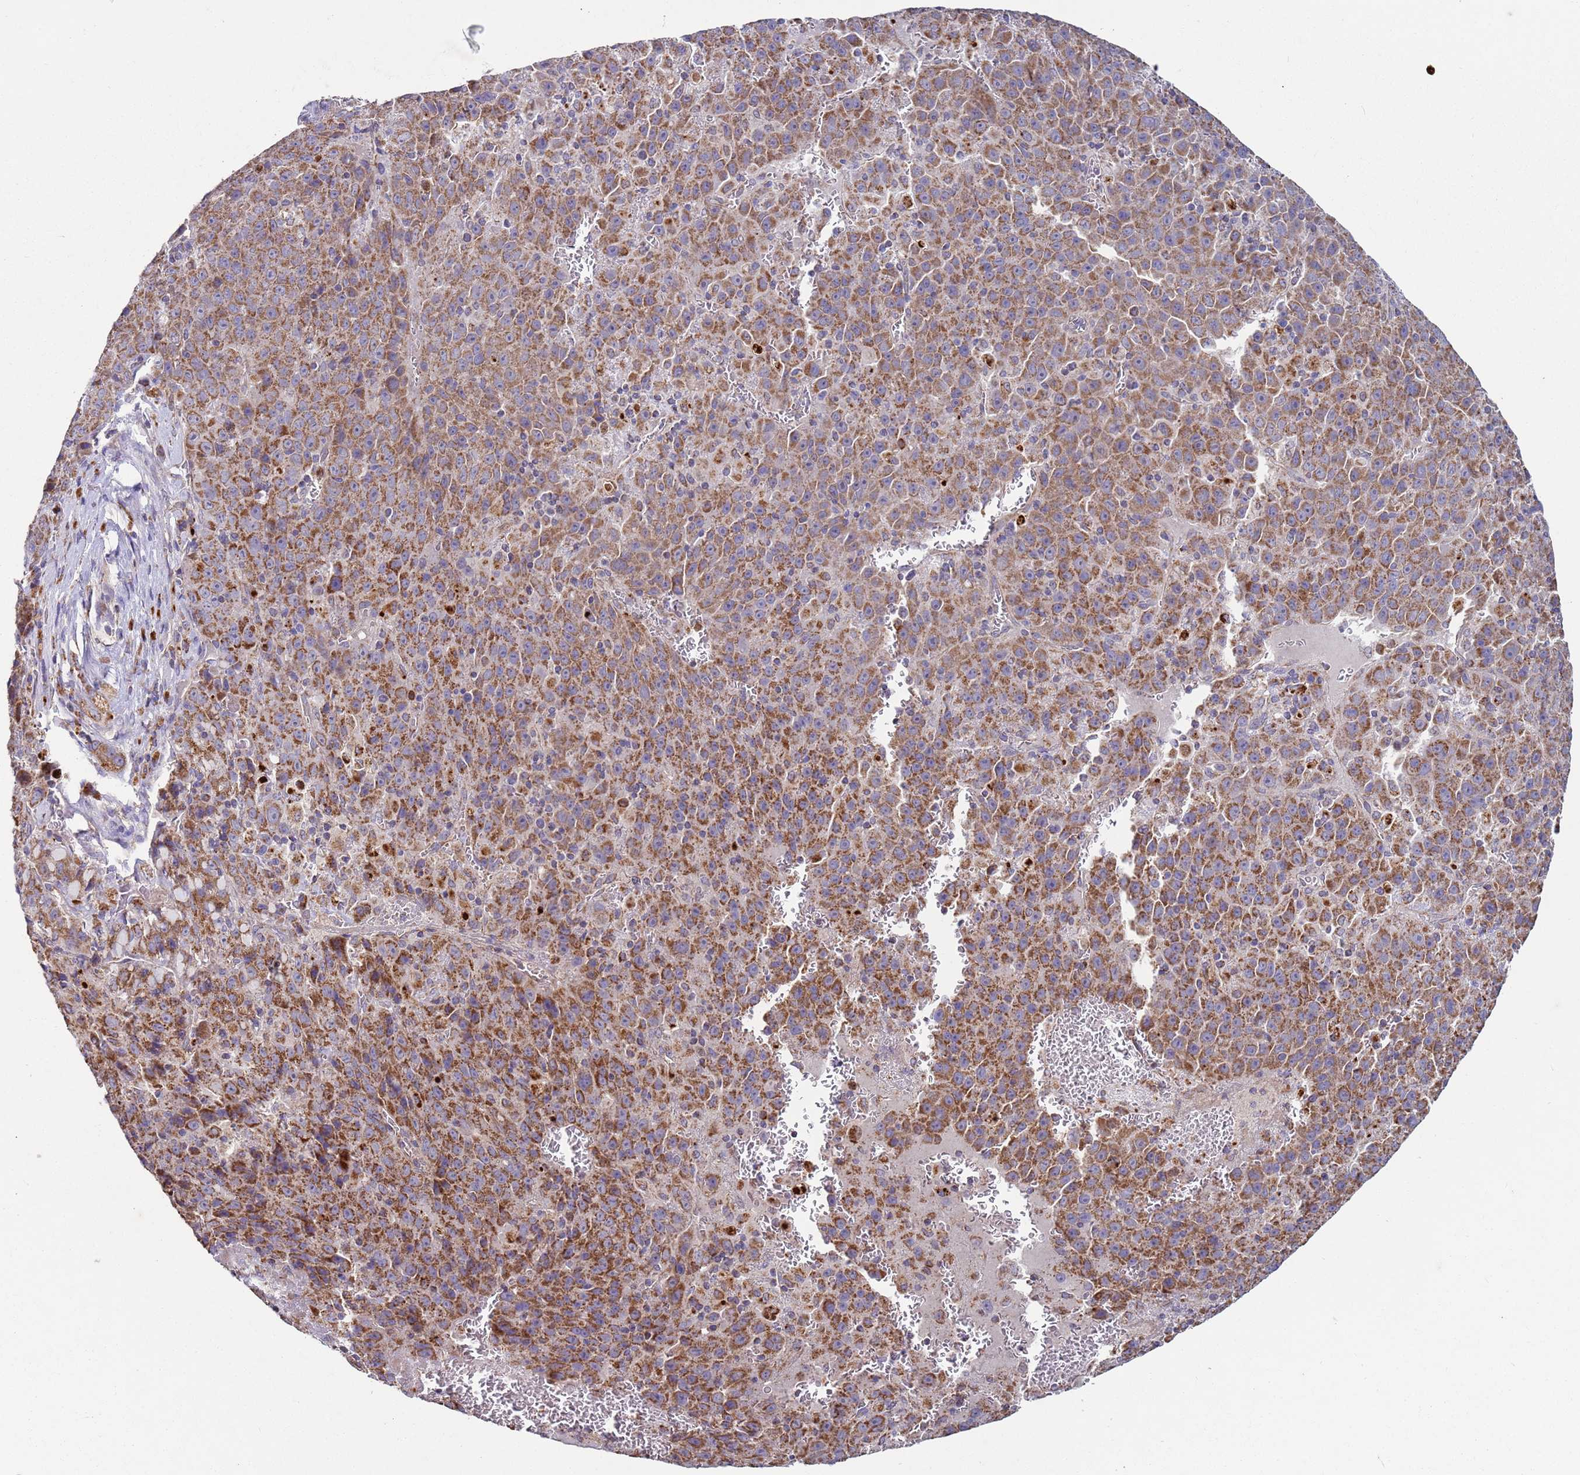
{"staining": {"intensity": "moderate", "quantity": ">75%", "location": "cytoplasmic/membranous"}, "tissue": "liver cancer", "cell_type": "Tumor cells", "image_type": "cancer", "snomed": [{"axis": "morphology", "description": "Carcinoma, Hepatocellular, NOS"}, {"axis": "topography", "description": "Liver"}], "caption": "IHC histopathology image of neoplastic tissue: human liver cancer stained using immunohistochemistry (IHC) reveals medium levels of moderate protein expression localized specifically in the cytoplasmic/membranous of tumor cells, appearing as a cytoplasmic/membranous brown color.", "gene": "FBXO33", "patient": {"sex": "female", "age": 53}}